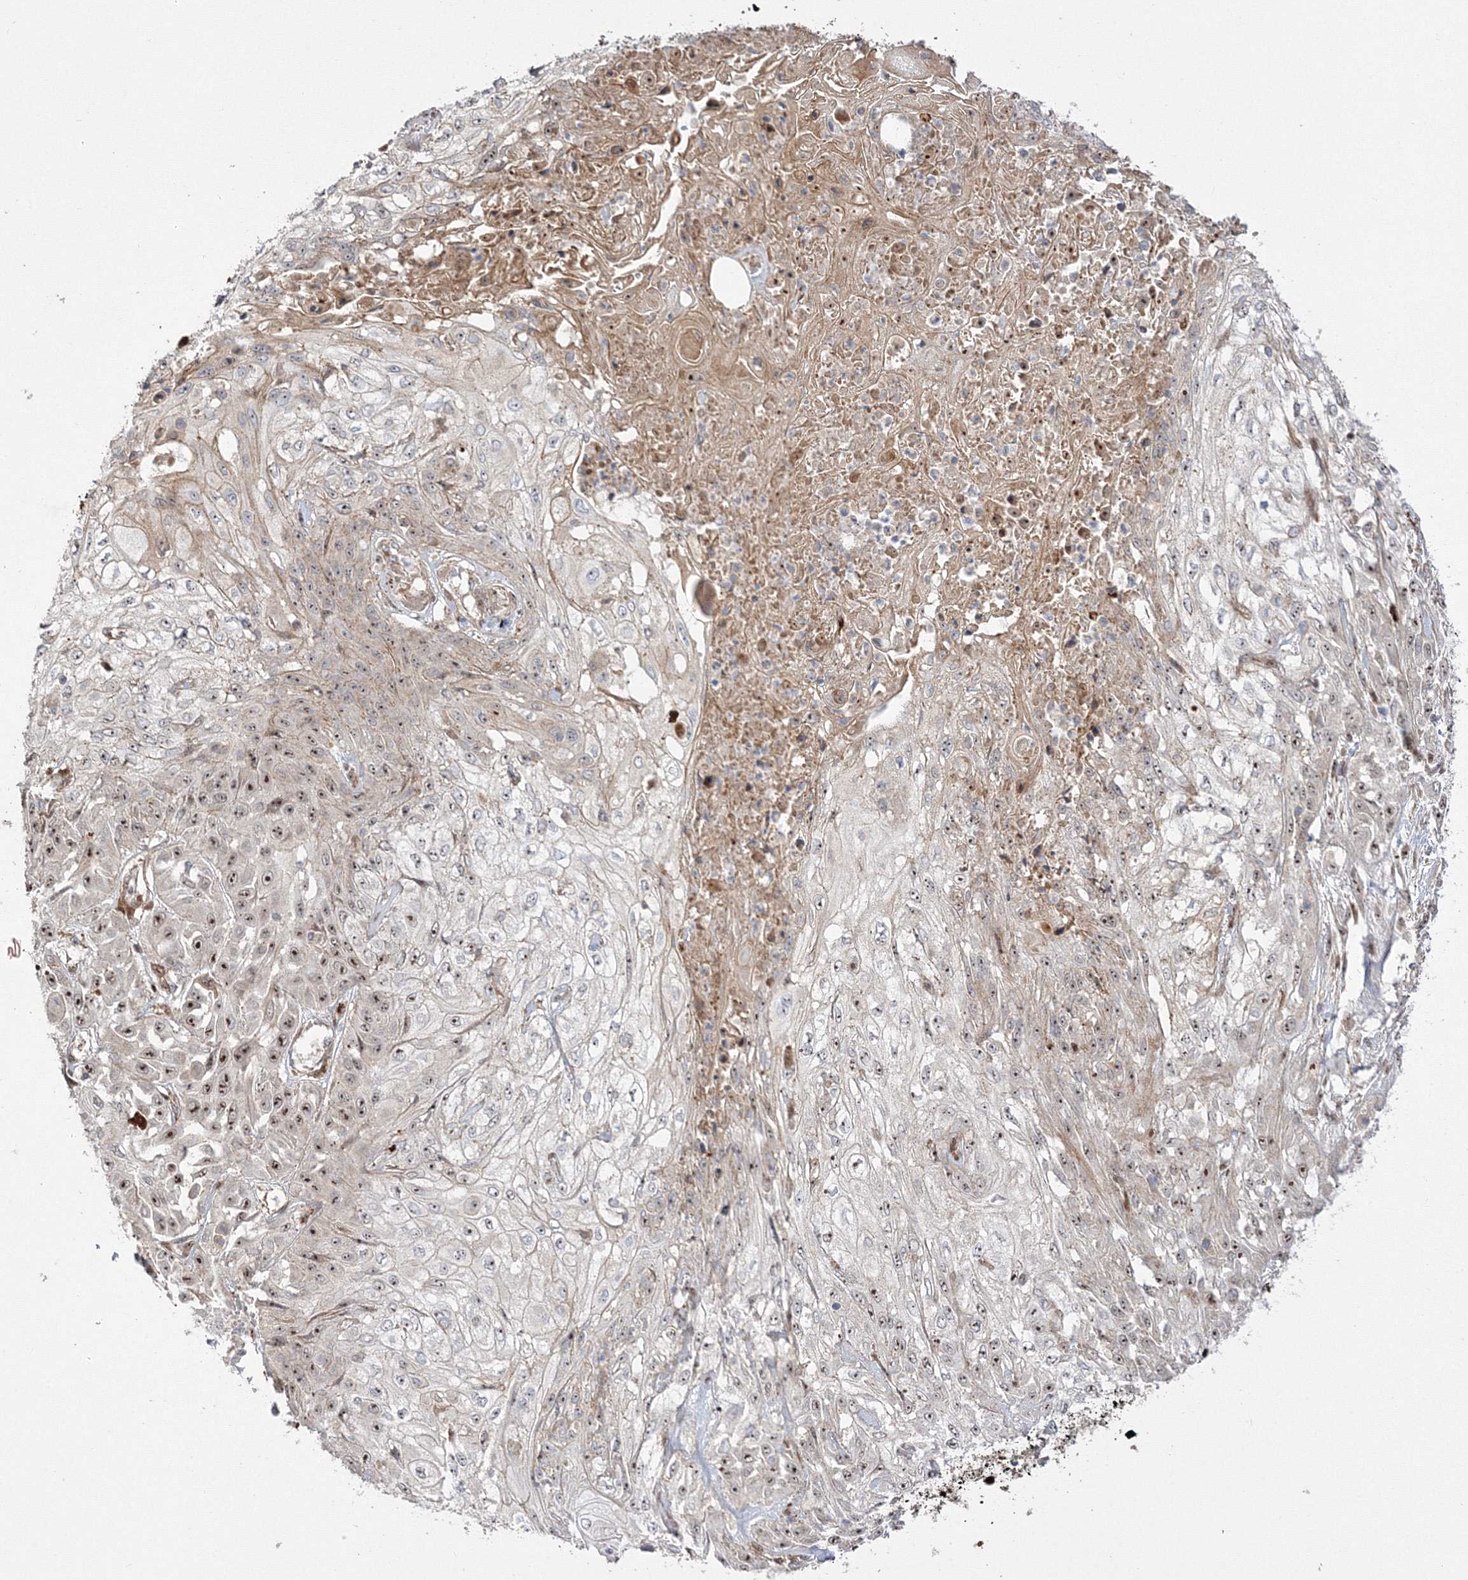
{"staining": {"intensity": "moderate", "quantity": ">75%", "location": "nuclear"}, "tissue": "skin cancer", "cell_type": "Tumor cells", "image_type": "cancer", "snomed": [{"axis": "morphology", "description": "Squamous cell carcinoma, NOS"}, {"axis": "morphology", "description": "Squamous cell carcinoma, metastatic, NOS"}, {"axis": "topography", "description": "Skin"}, {"axis": "topography", "description": "Lymph node"}], "caption": "Approximately >75% of tumor cells in skin cancer (squamous cell carcinoma) reveal moderate nuclear protein expression as visualized by brown immunohistochemical staining.", "gene": "NPM3", "patient": {"sex": "male", "age": 75}}